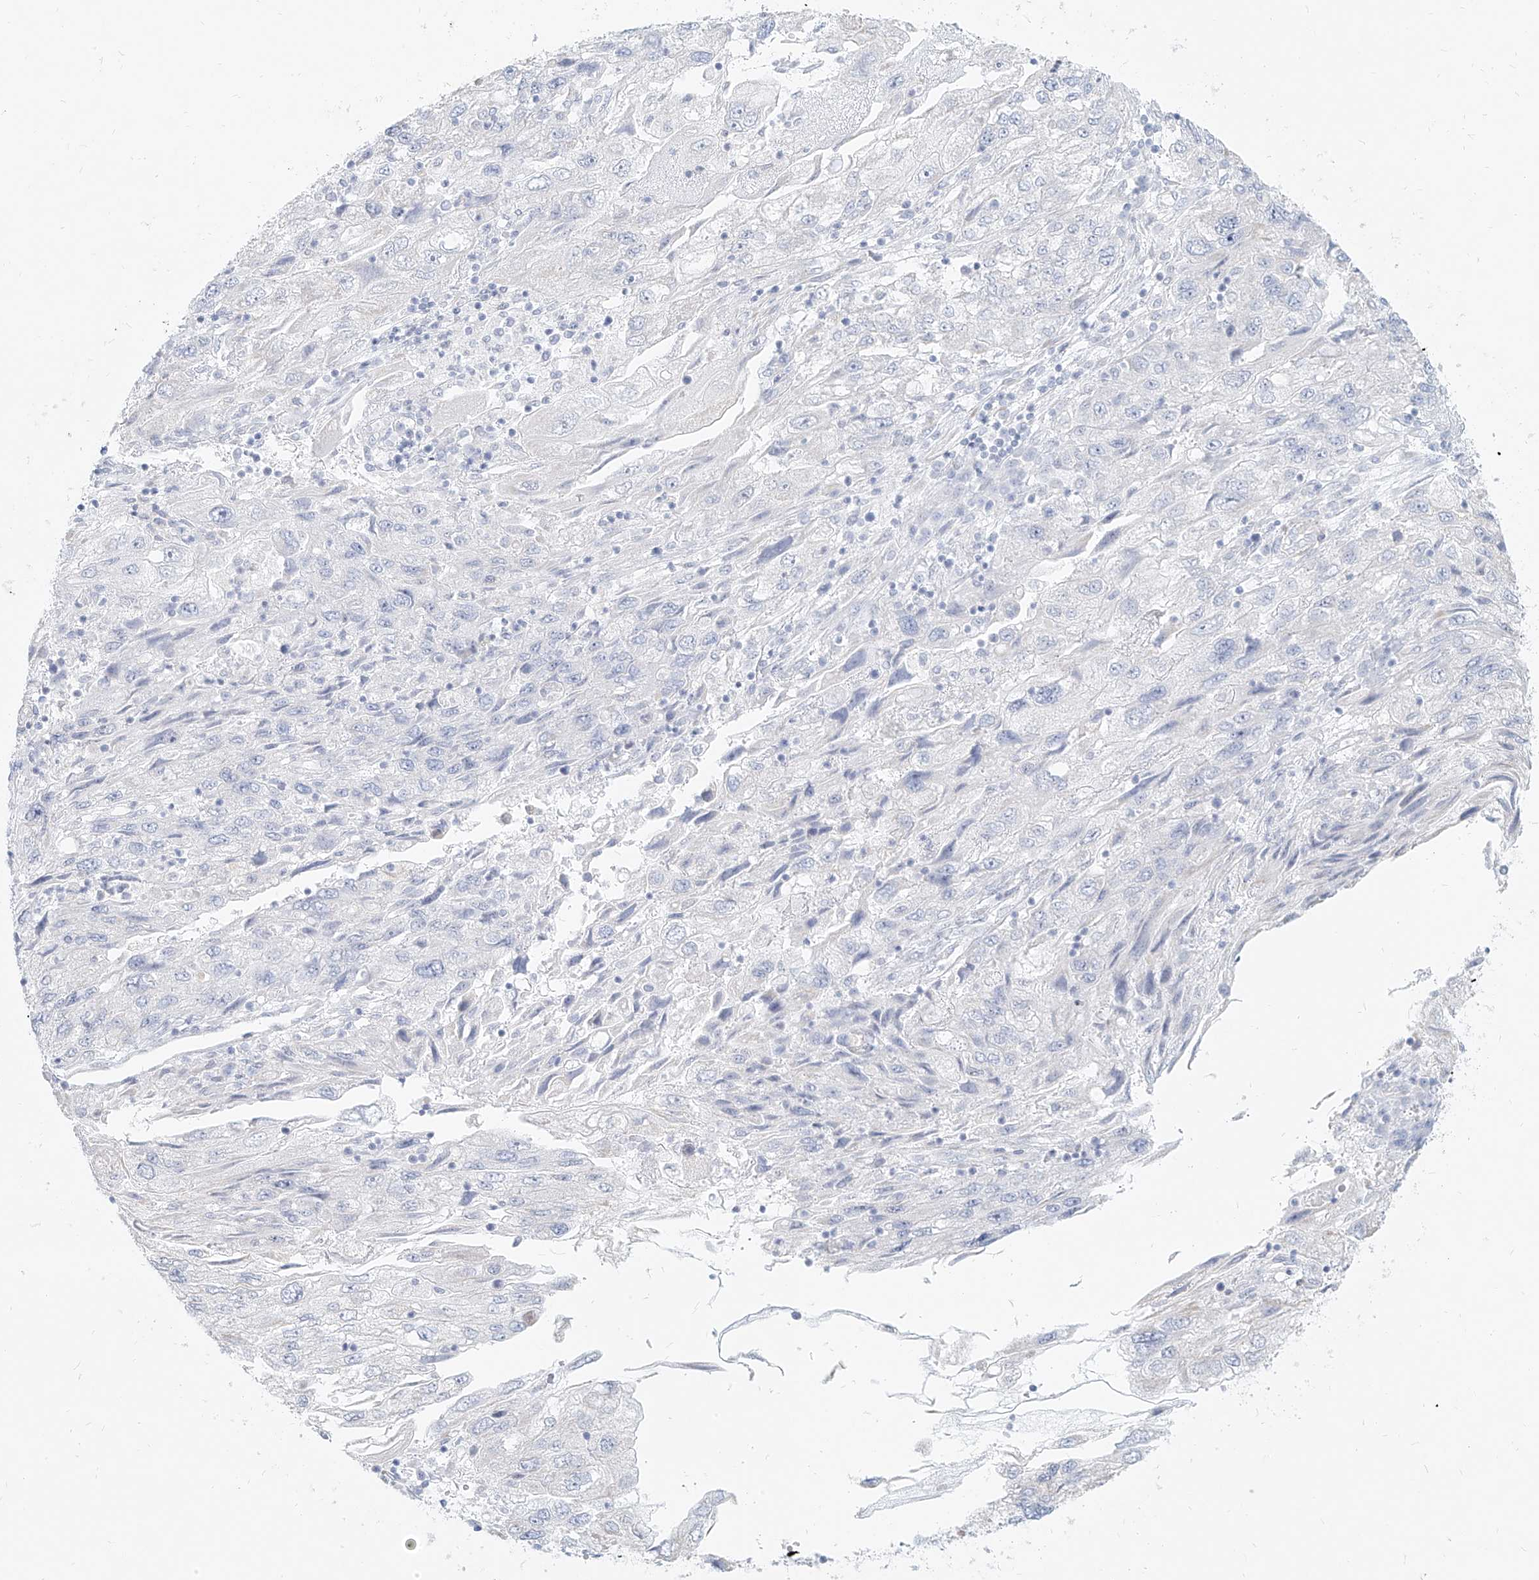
{"staining": {"intensity": "negative", "quantity": "none", "location": "none"}, "tissue": "endometrial cancer", "cell_type": "Tumor cells", "image_type": "cancer", "snomed": [{"axis": "morphology", "description": "Adenocarcinoma, NOS"}, {"axis": "topography", "description": "Endometrium"}], "caption": "Immunohistochemical staining of endometrial cancer (adenocarcinoma) displays no significant positivity in tumor cells. (DAB (3,3'-diaminobenzidine) immunohistochemistry (IHC), high magnification).", "gene": "ITPKB", "patient": {"sex": "female", "age": 49}}